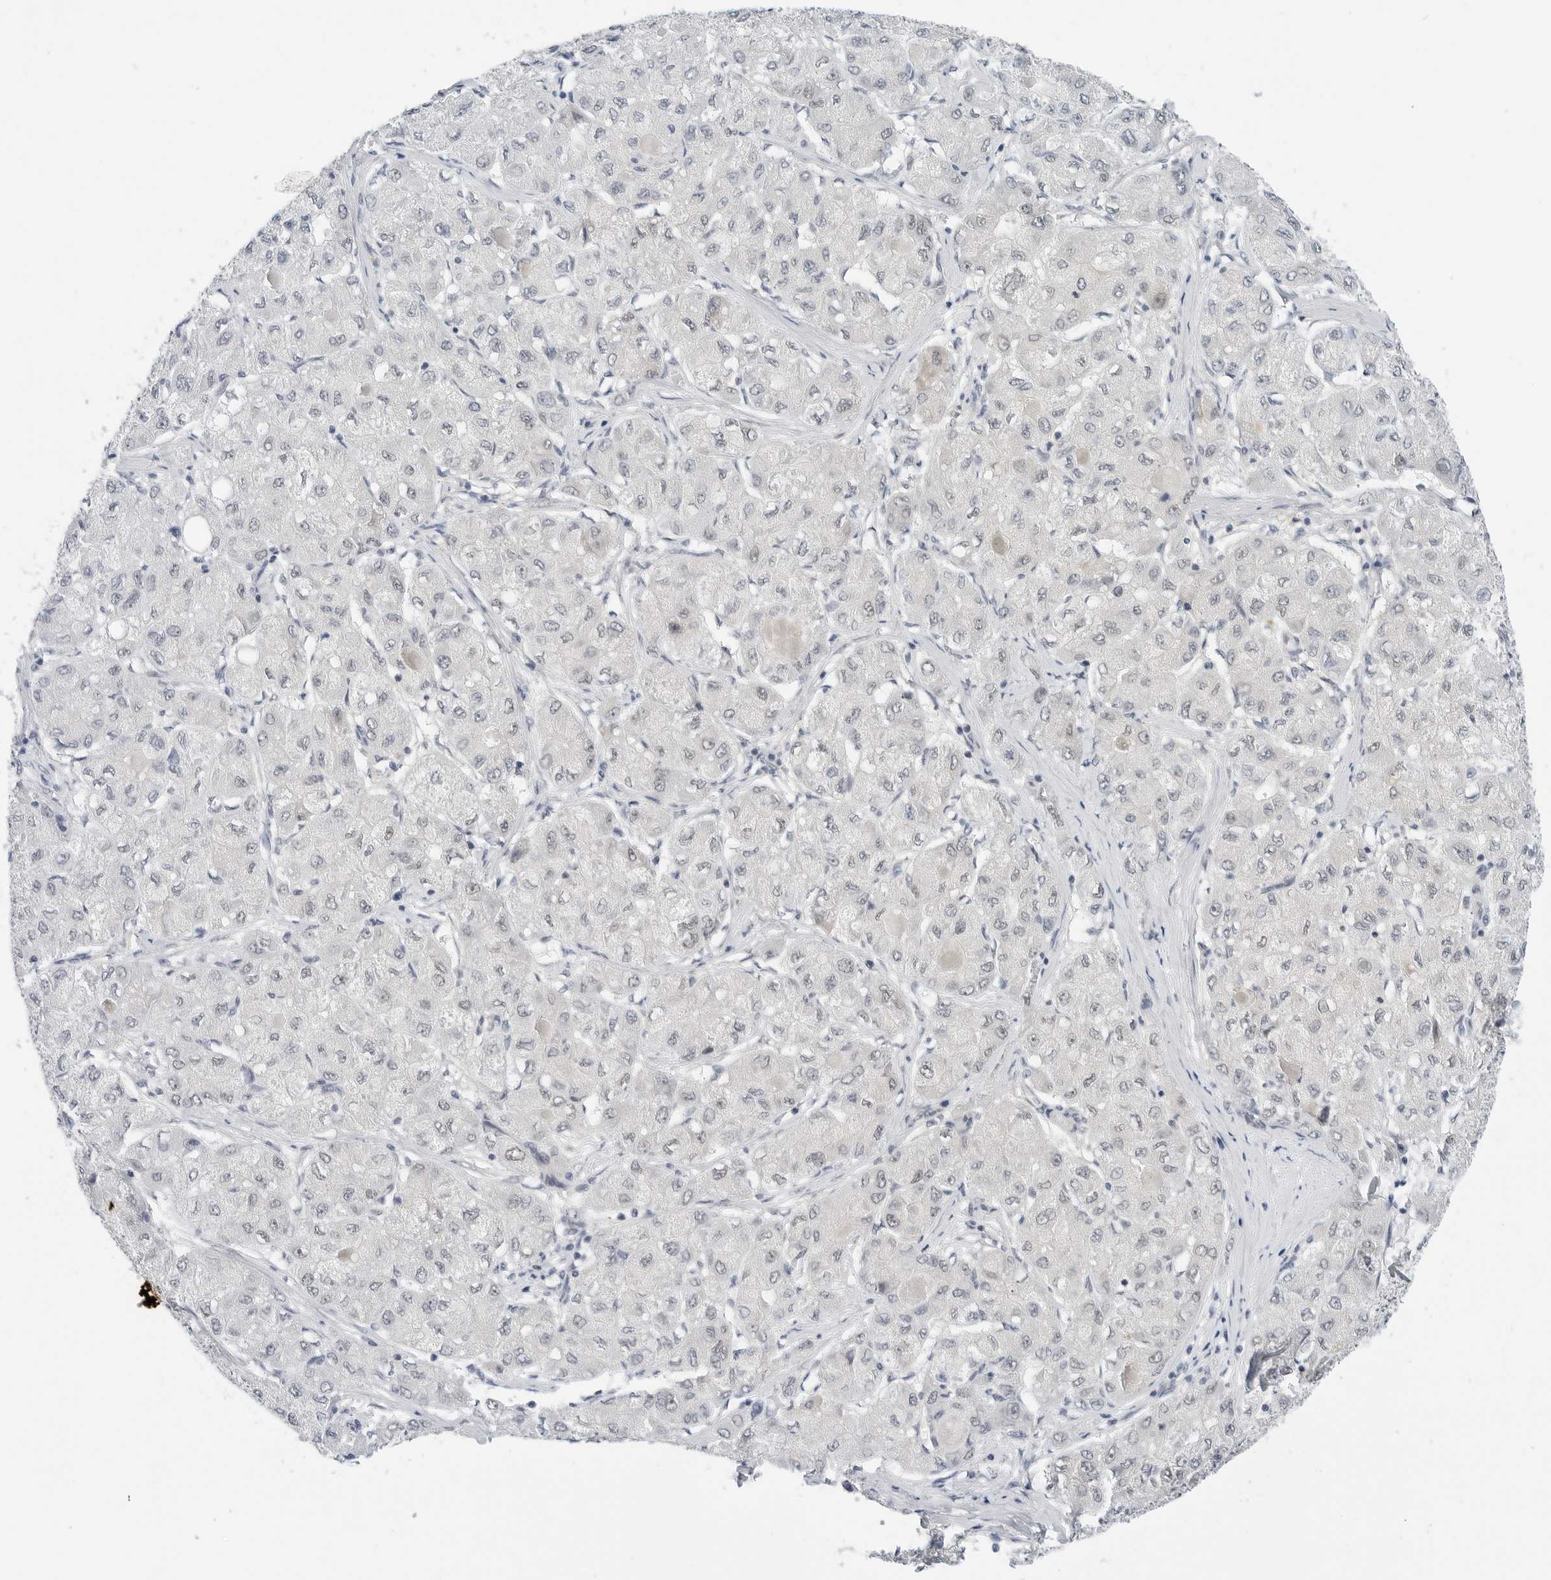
{"staining": {"intensity": "weak", "quantity": "25%-75%", "location": "cytoplasmic/membranous,nuclear"}, "tissue": "liver cancer", "cell_type": "Tumor cells", "image_type": "cancer", "snomed": [{"axis": "morphology", "description": "Carcinoma, Hepatocellular, NOS"}, {"axis": "topography", "description": "Liver"}], "caption": "Immunohistochemical staining of liver cancer (hepatocellular carcinoma) reveals low levels of weak cytoplasmic/membranous and nuclear protein expression in approximately 25%-75% of tumor cells.", "gene": "TSEN2", "patient": {"sex": "male", "age": 80}}